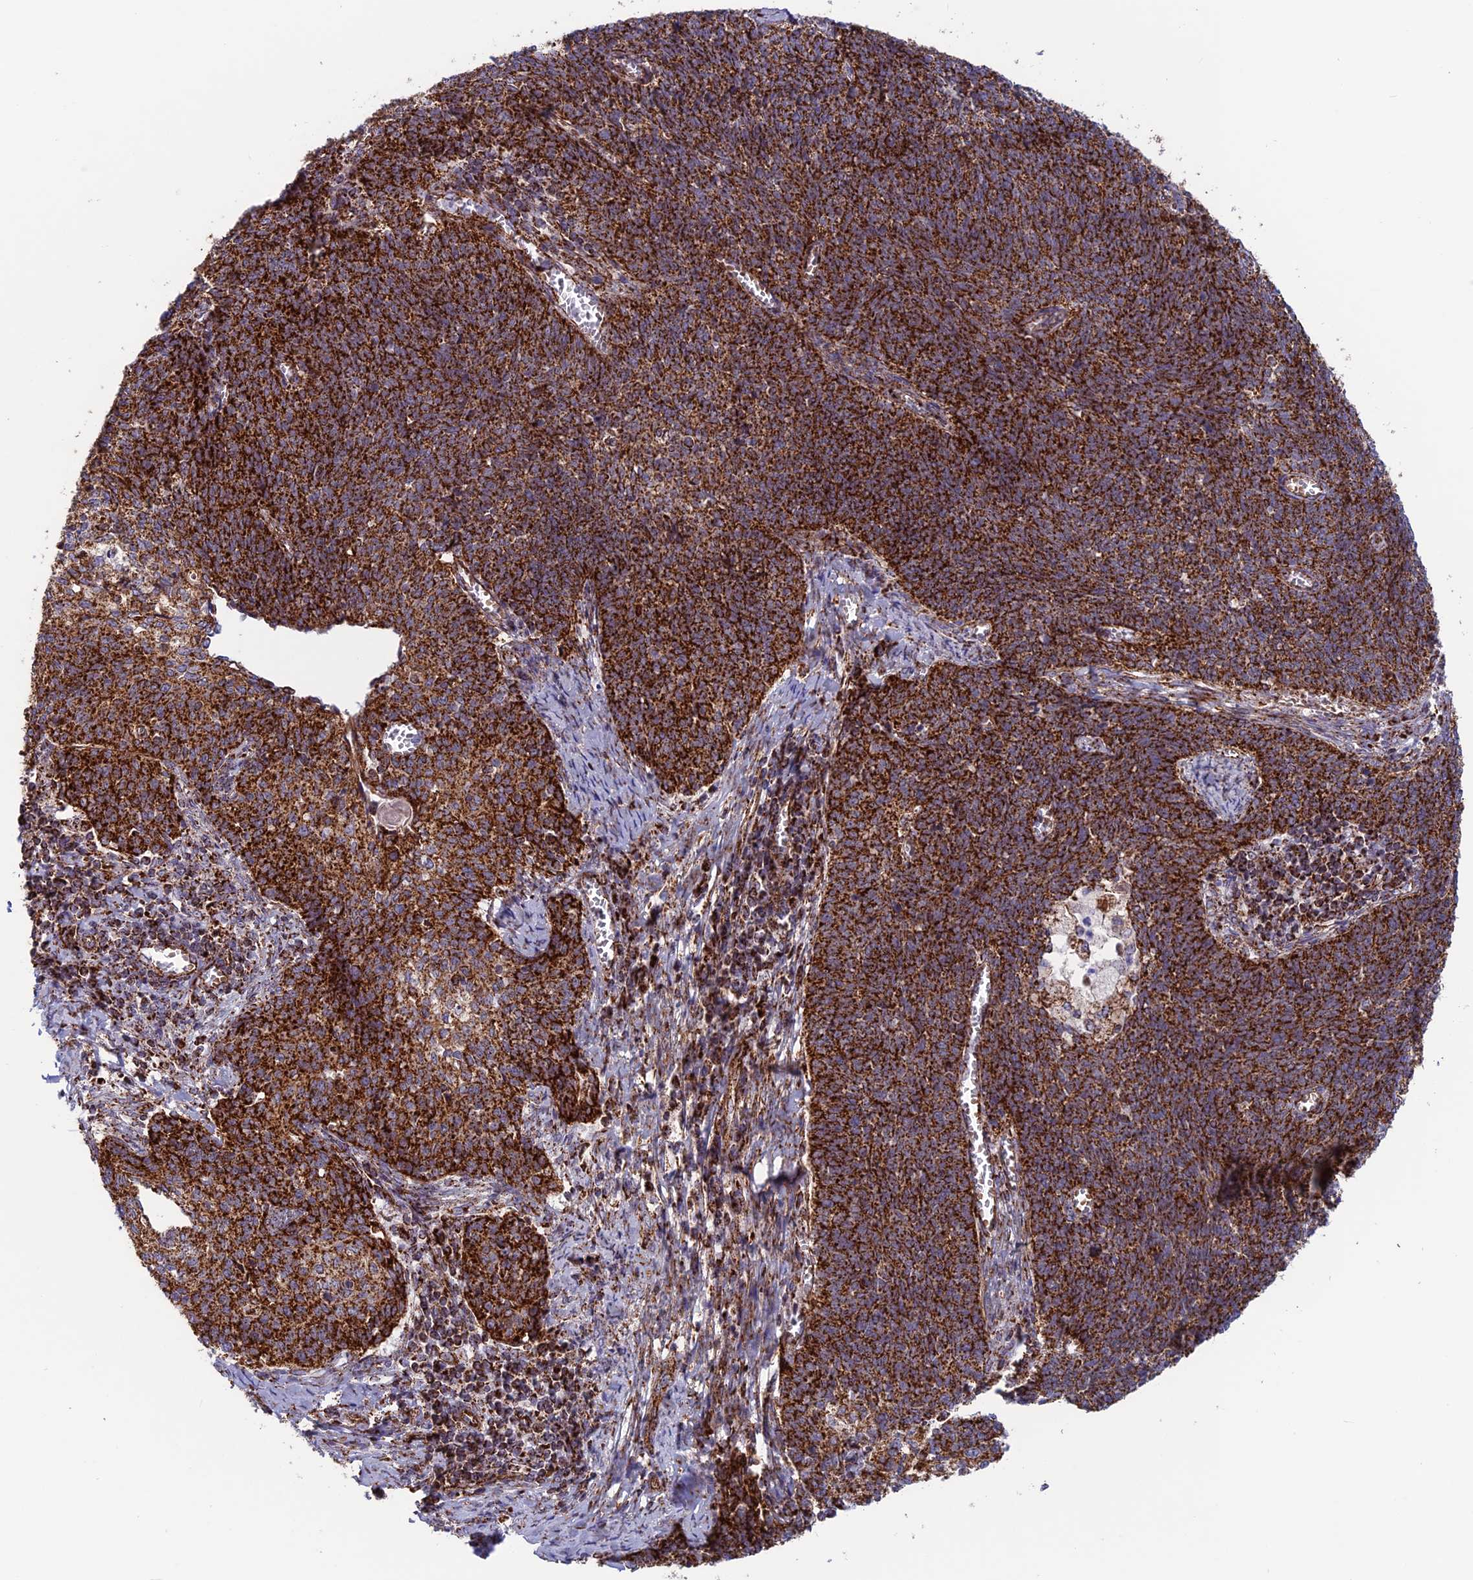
{"staining": {"intensity": "strong", "quantity": ">75%", "location": "cytoplasmic/membranous"}, "tissue": "cervical cancer", "cell_type": "Tumor cells", "image_type": "cancer", "snomed": [{"axis": "morphology", "description": "Squamous cell carcinoma, NOS"}, {"axis": "topography", "description": "Cervix"}], "caption": "High-magnification brightfield microscopy of cervical cancer (squamous cell carcinoma) stained with DAB (brown) and counterstained with hematoxylin (blue). tumor cells exhibit strong cytoplasmic/membranous positivity is seen in about>75% of cells.", "gene": "MRPS18B", "patient": {"sex": "female", "age": 39}}